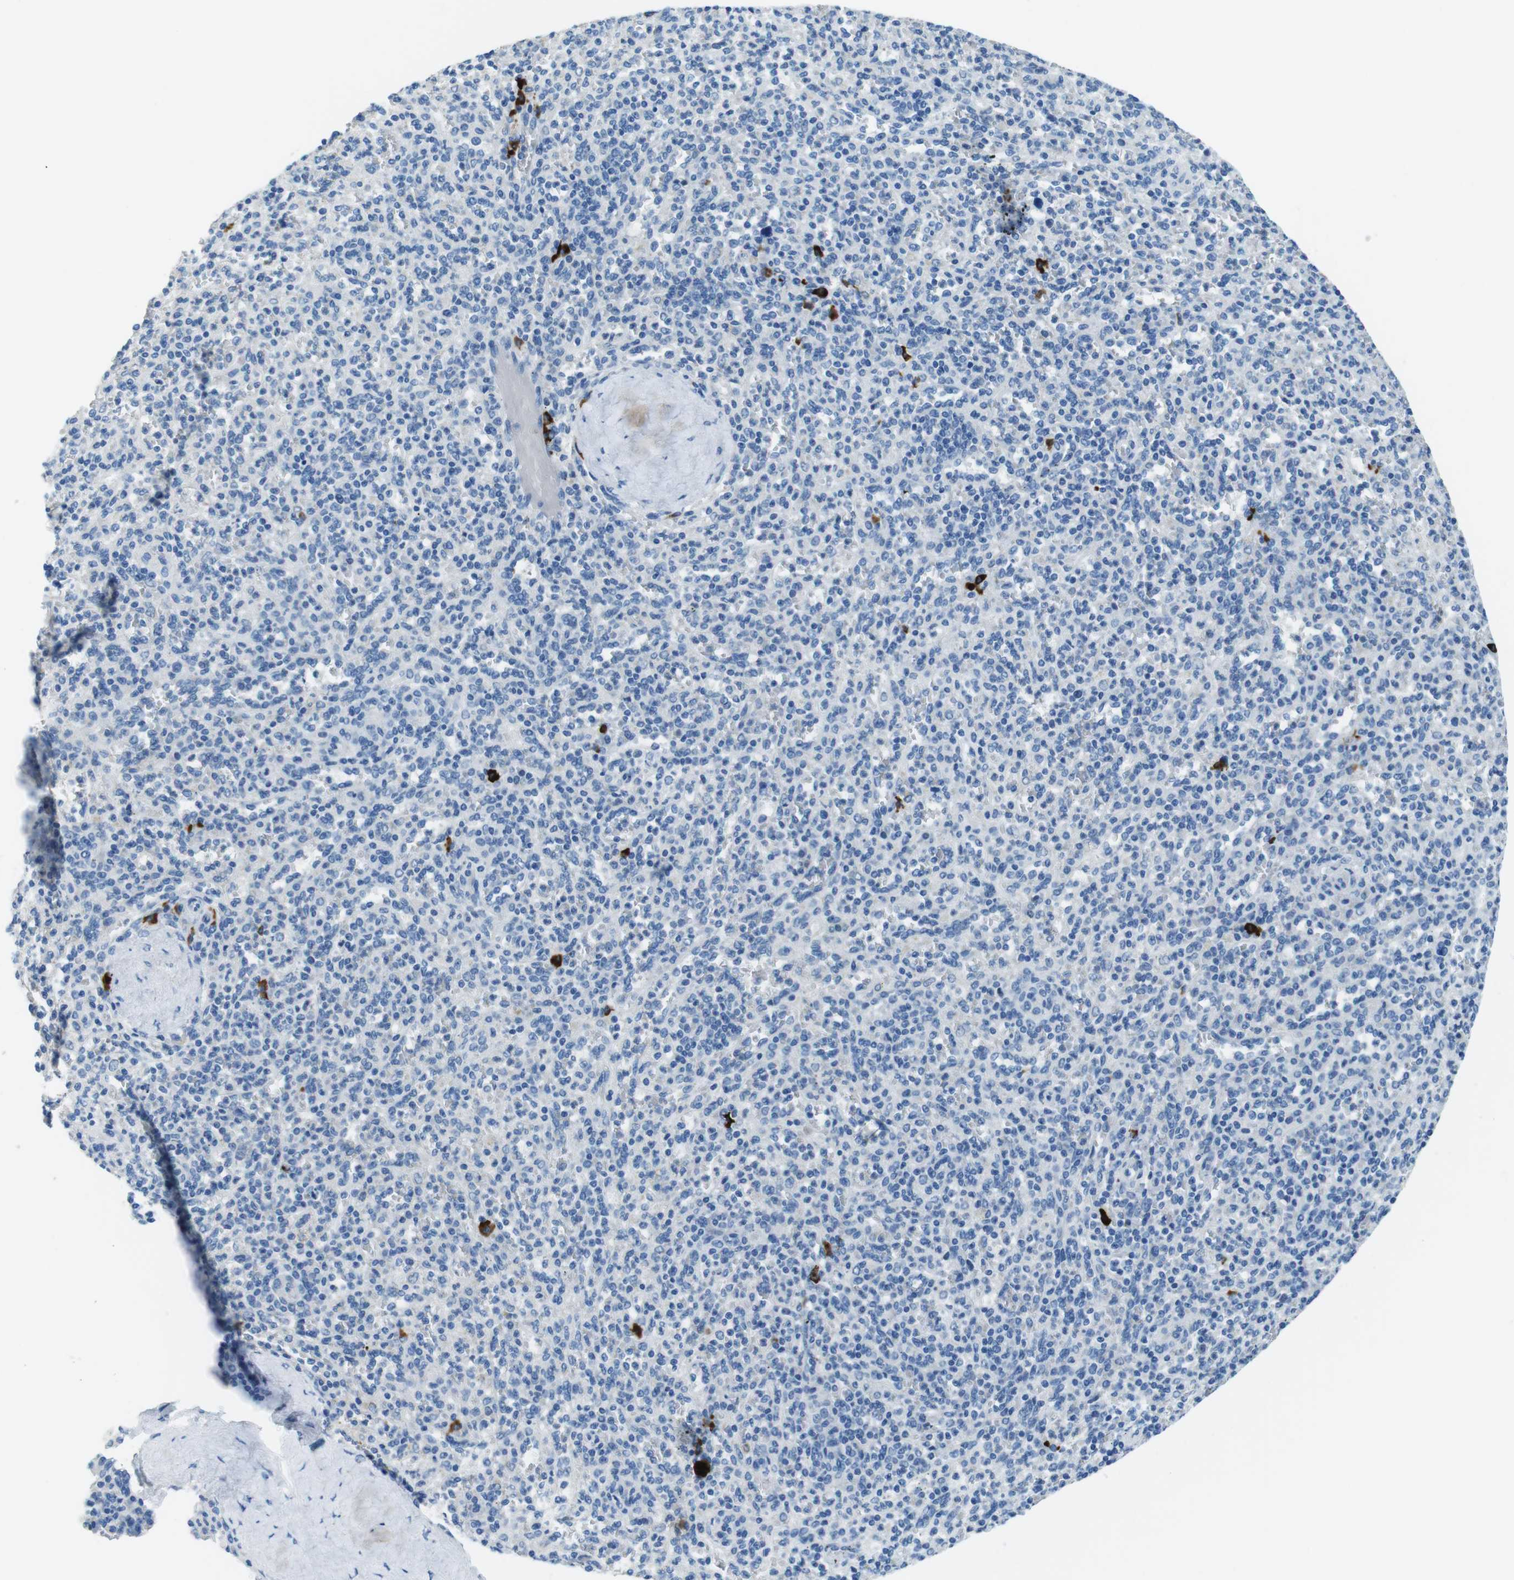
{"staining": {"intensity": "negative", "quantity": "none", "location": "none"}, "tissue": "spleen", "cell_type": "Cells in red pulp", "image_type": "normal", "snomed": [{"axis": "morphology", "description": "Normal tissue, NOS"}, {"axis": "topography", "description": "Spleen"}], "caption": "This is an immunohistochemistry photomicrograph of normal spleen. There is no staining in cells in red pulp.", "gene": "SLC35A3", "patient": {"sex": "male", "age": 36}}